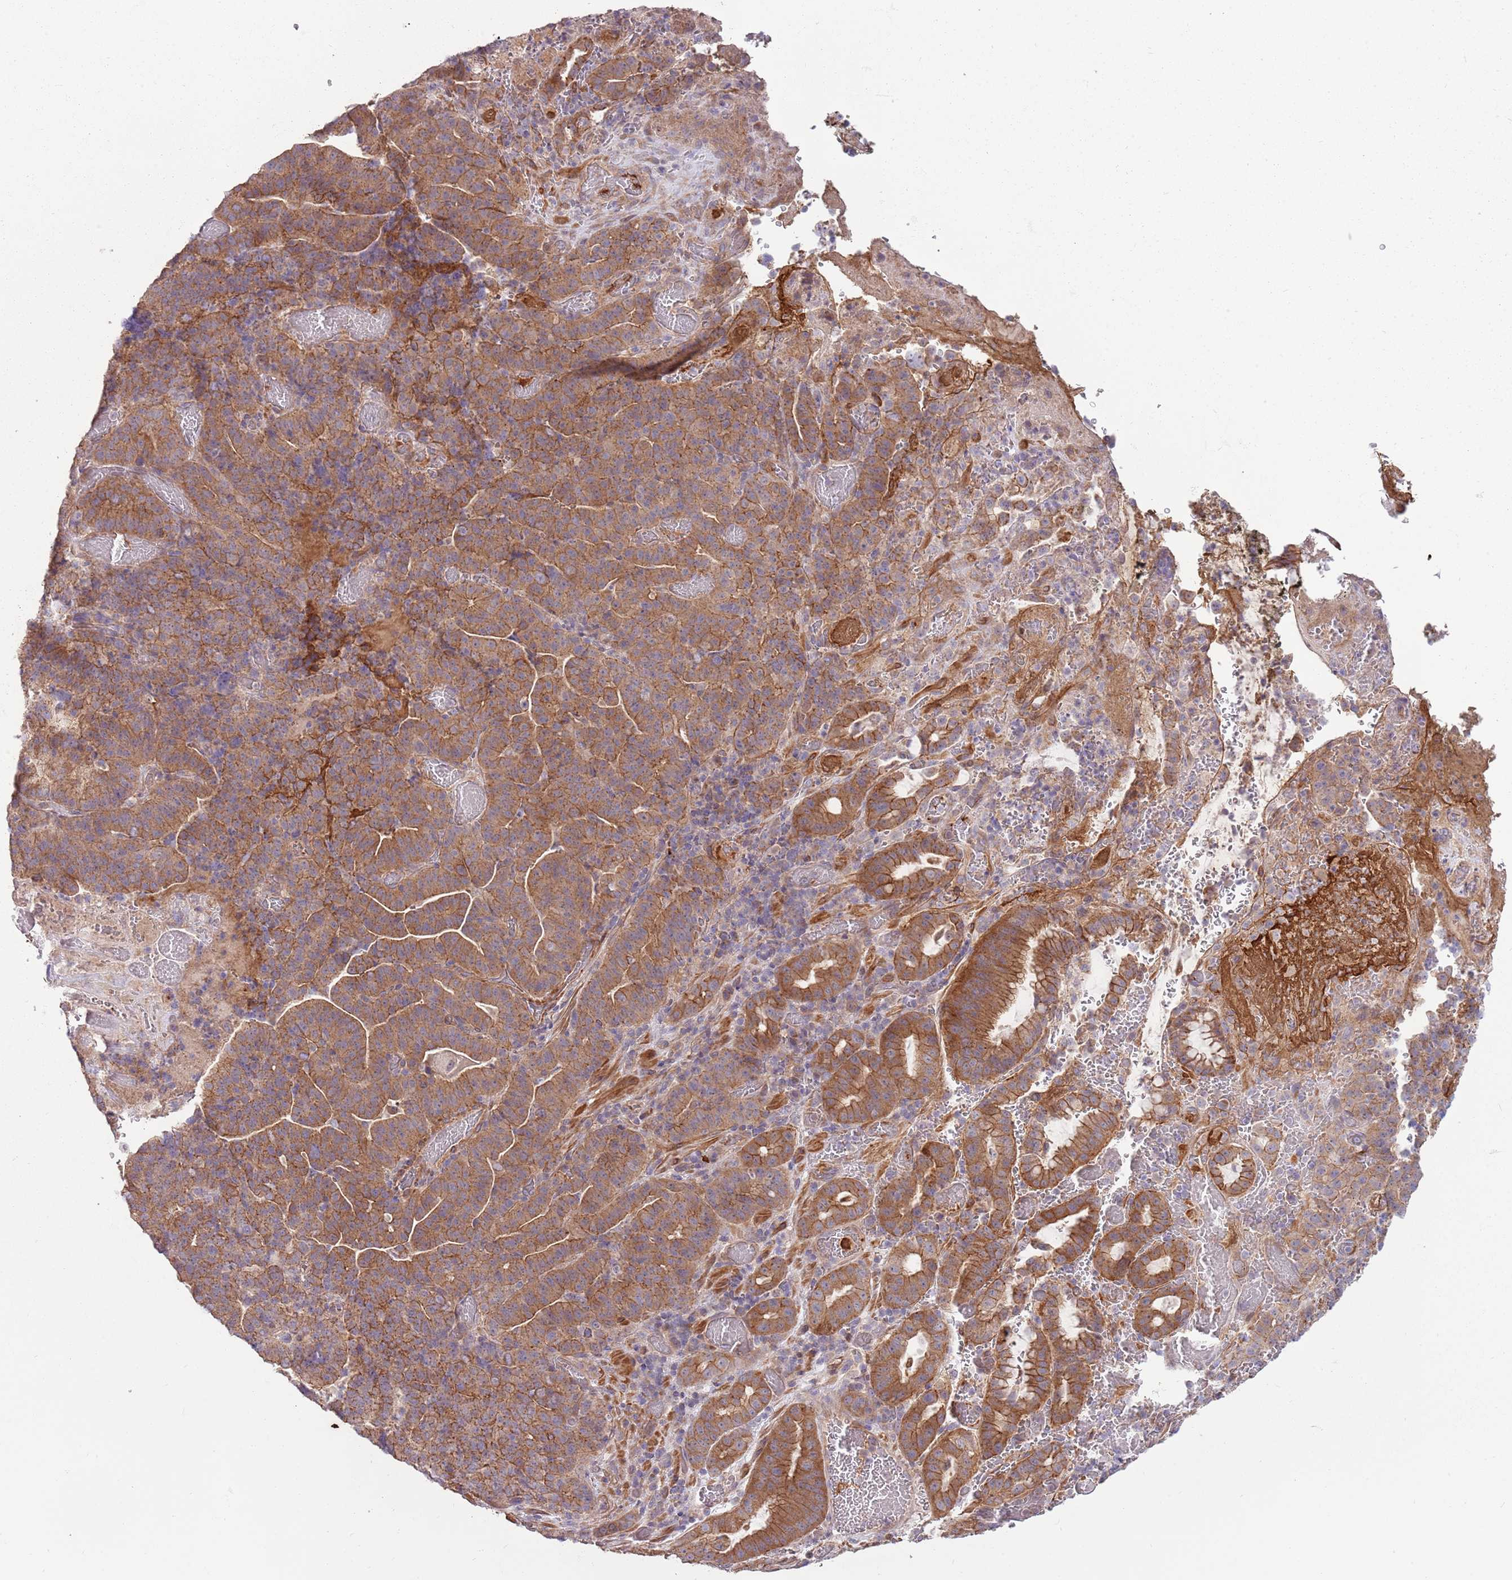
{"staining": {"intensity": "moderate", "quantity": ">75%", "location": "cytoplasmic/membranous"}, "tissue": "stomach cancer", "cell_type": "Tumor cells", "image_type": "cancer", "snomed": [{"axis": "morphology", "description": "Adenocarcinoma, NOS"}, {"axis": "topography", "description": "Stomach"}], "caption": "This photomicrograph displays stomach cancer stained with IHC to label a protein in brown. The cytoplasmic/membranous of tumor cells show moderate positivity for the protein. Nuclei are counter-stained blue.", "gene": "SPATA31D1", "patient": {"sex": "male", "age": 48}}